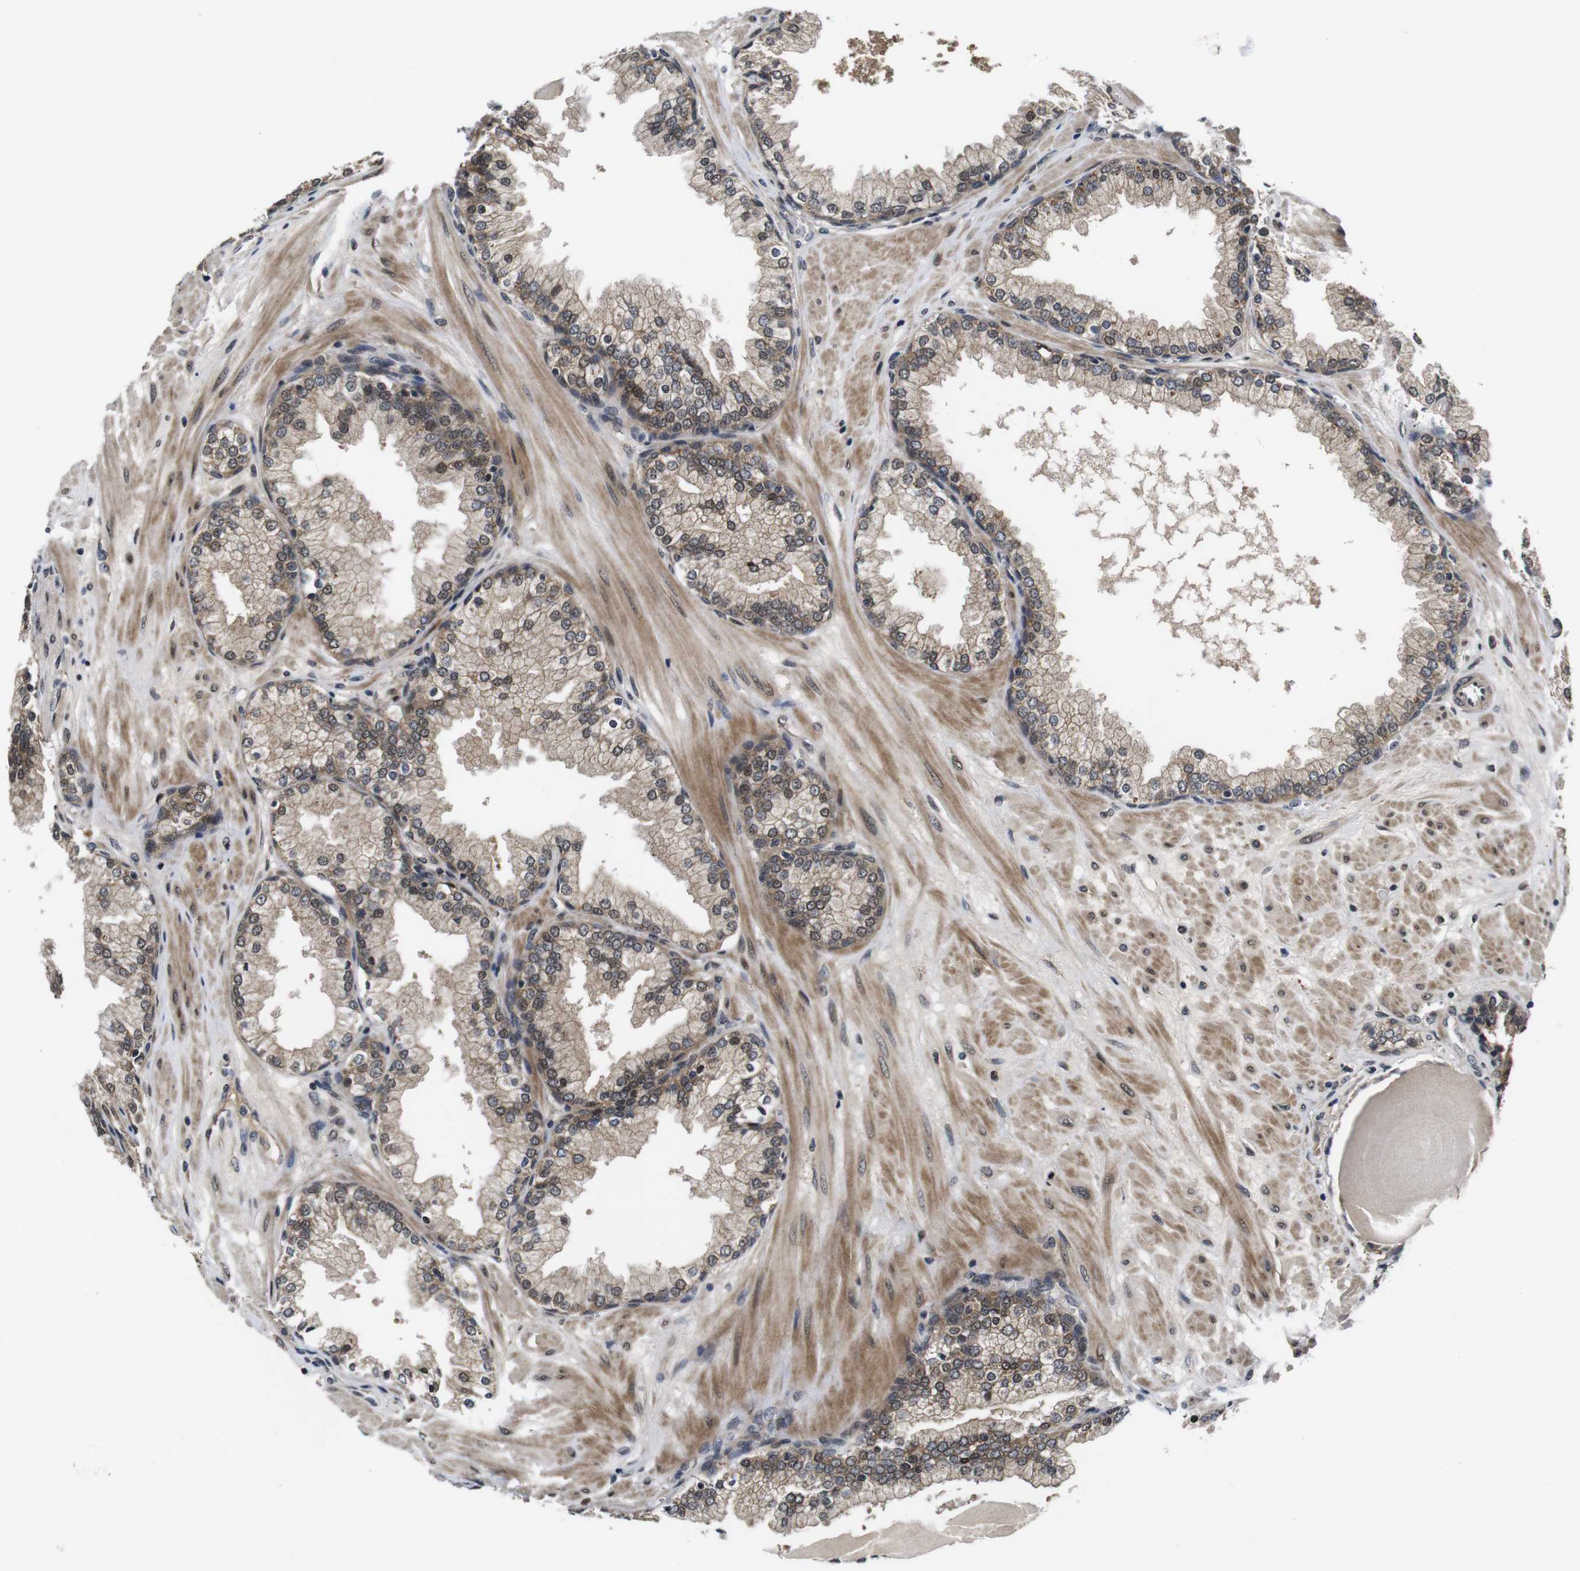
{"staining": {"intensity": "moderate", "quantity": ">75%", "location": "cytoplasmic/membranous,nuclear"}, "tissue": "prostate", "cell_type": "Glandular cells", "image_type": "normal", "snomed": [{"axis": "morphology", "description": "Normal tissue, NOS"}, {"axis": "topography", "description": "Prostate"}], "caption": "High-power microscopy captured an immunohistochemistry micrograph of unremarkable prostate, revealing moderate cytoplasmic/membranous,nuclear positivity in approximately >75% of glandular cells. Ihc stains the protein of interest in brown and the nuclei are stained blue.", "gene": "ZBTB46", "patient": {"sex": "male", "age": 51}}